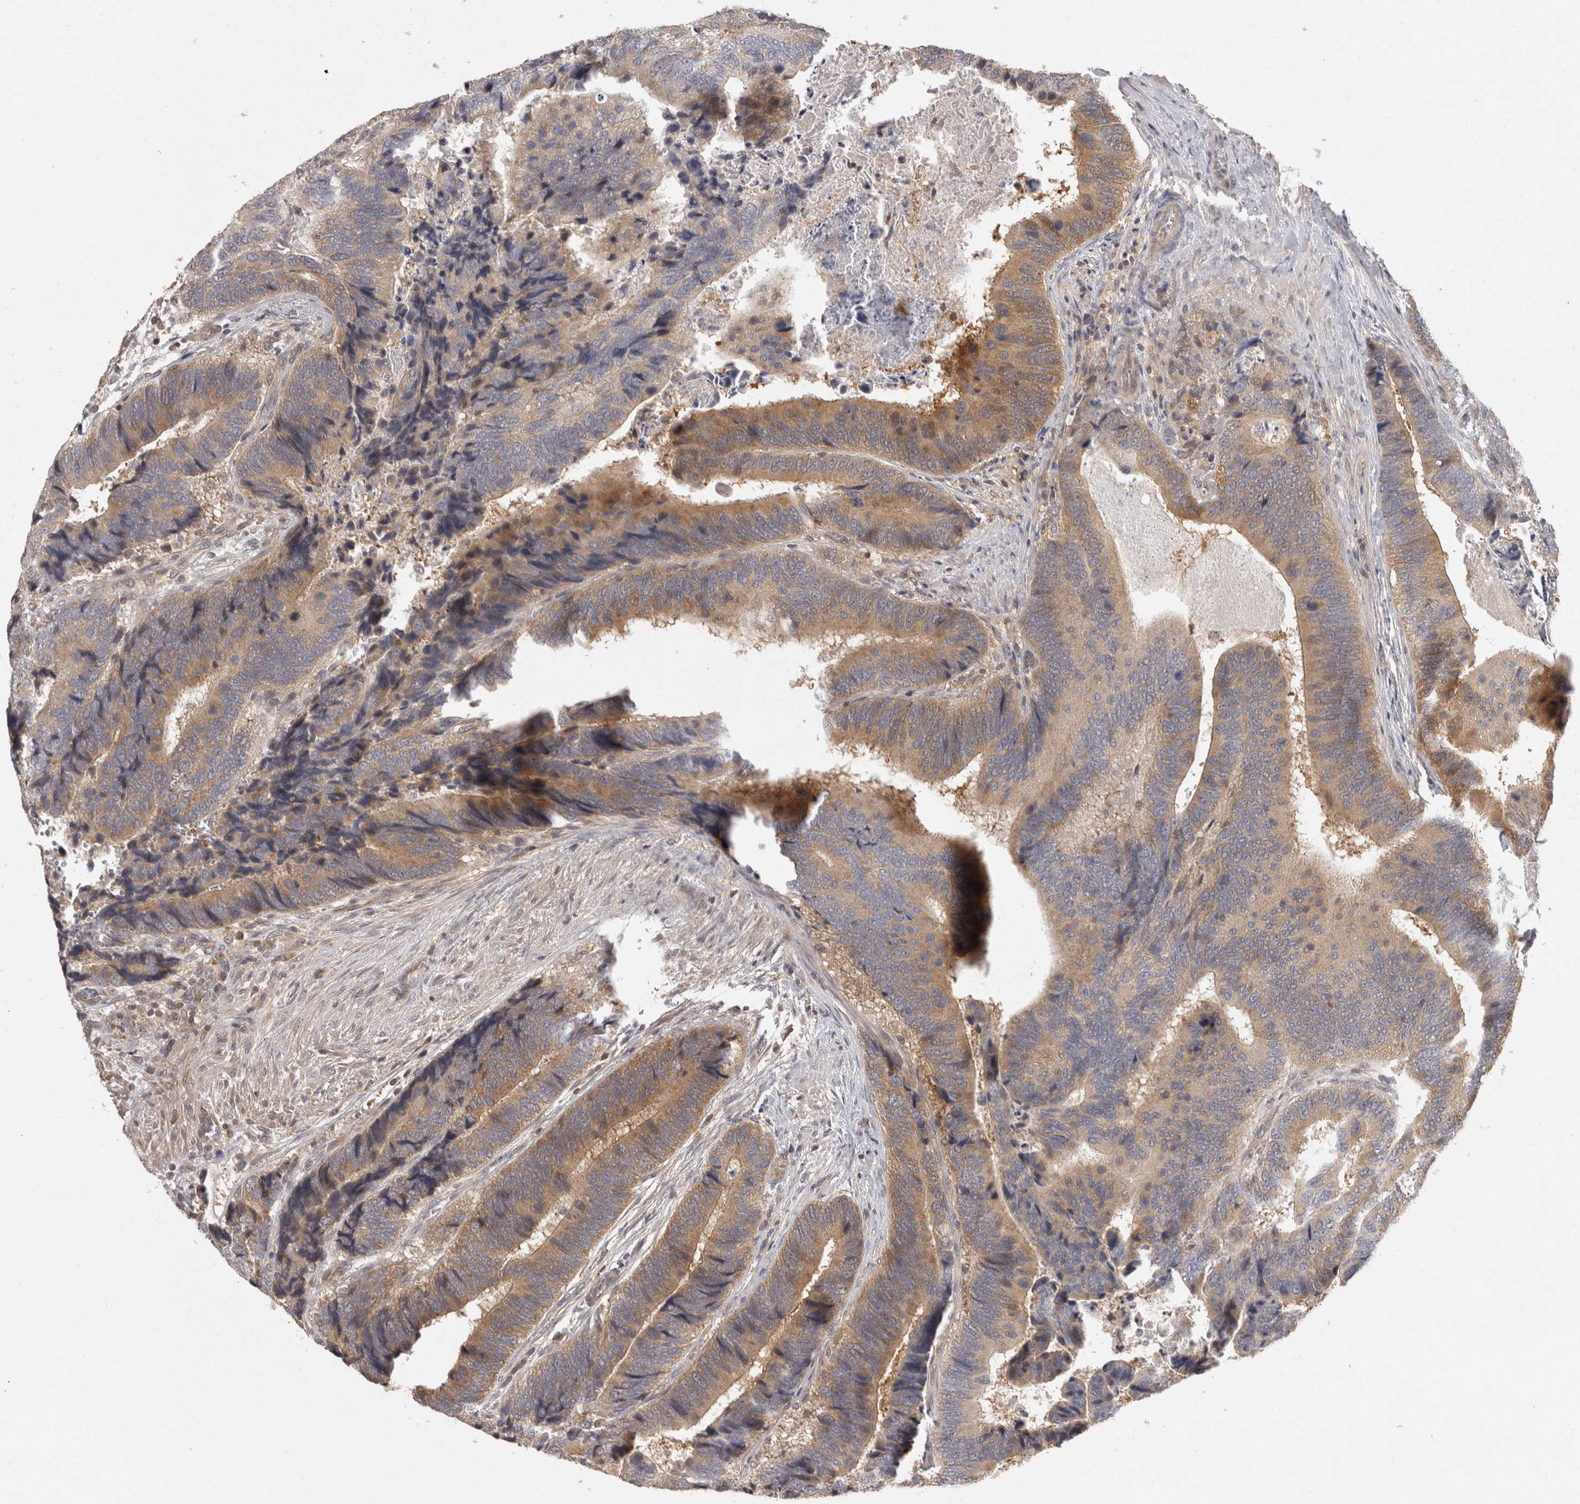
{"staining": {"intensity": "moderate", "quantity": ">75%", "location": "cytoplasmic/membranous"}, "tissue": "colorectal cancer", "cell_type": "Tumor cells", "image_type": "cancer", "snomed": [{"axis": "morphology", "description": "Inflammation, NOS"}, {"axis": "morphology", "description": "Adenocarcinoma, NOS"}, {"axis": "topography", "description": "Colon"}], "caption": "Immunohistochemistry (IHC) staining of colorectal cancer, which demonstrates medium levels of moderate cytoplasmic/membranous staining in approximately >75% of tumor cells indicating moderate cytoplasmic/membranous protein positivity. The staining was performed using DAB (brown) for protein detection and nuclei were counterstained in hematoxylin (blue).", "gene": "ACAT2", "patient": {"sex": "male", "age": 72}}